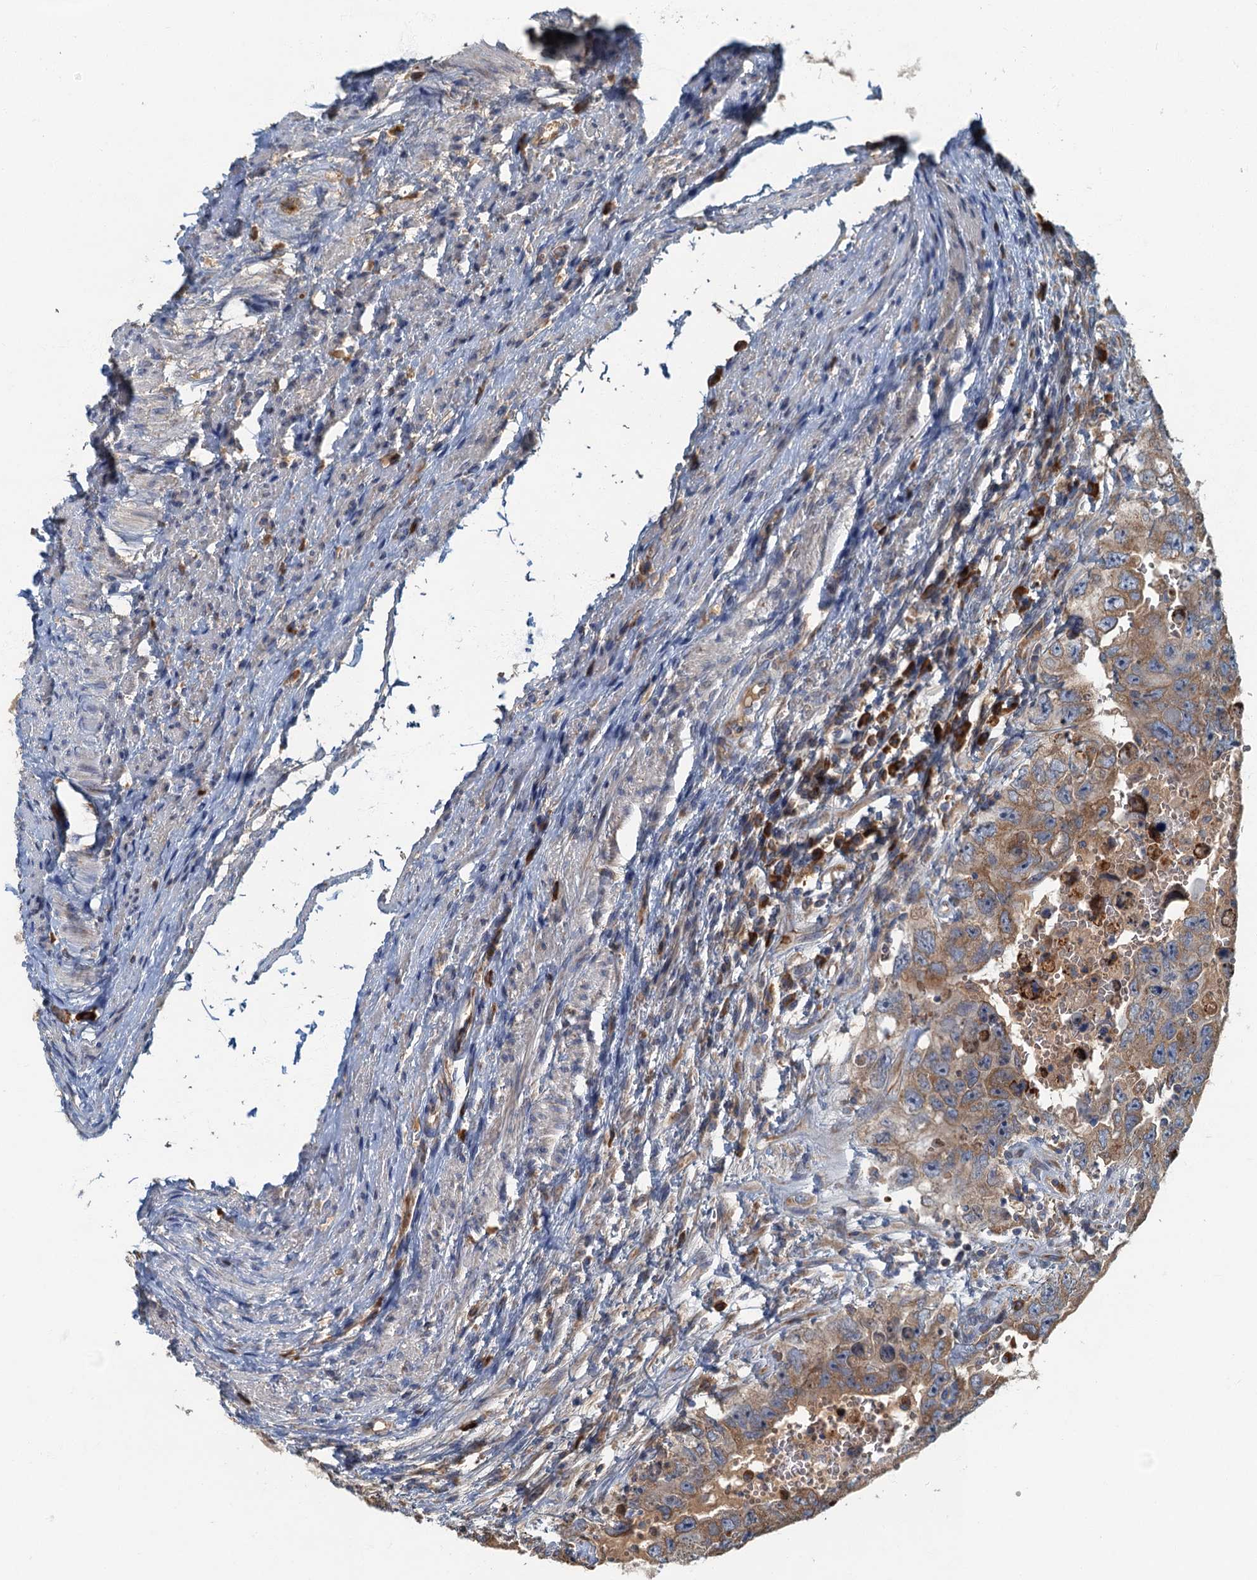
{"staining": {"intensity": "moderate", "quantity": ">75%", "location": "cytoplasmic/membranous"}, "tissue": "testis cancer", "cell_type": "Tumor cells", "image_type": "cancer", "snomed": [{"axis": "morphology", "description": "Carcinoma, Embryonal, NOS"}, {"axis": "topography", "description": "Testis"}], "caption": "Protein analysis of testis cancer (embryonal carcinoma) tissue displays moderate cytoplasmic/membranous positivity in approximately >75% of tumor cells.", "gene": "SPDYC", "patient": {"sex": "male", "age": 26}}